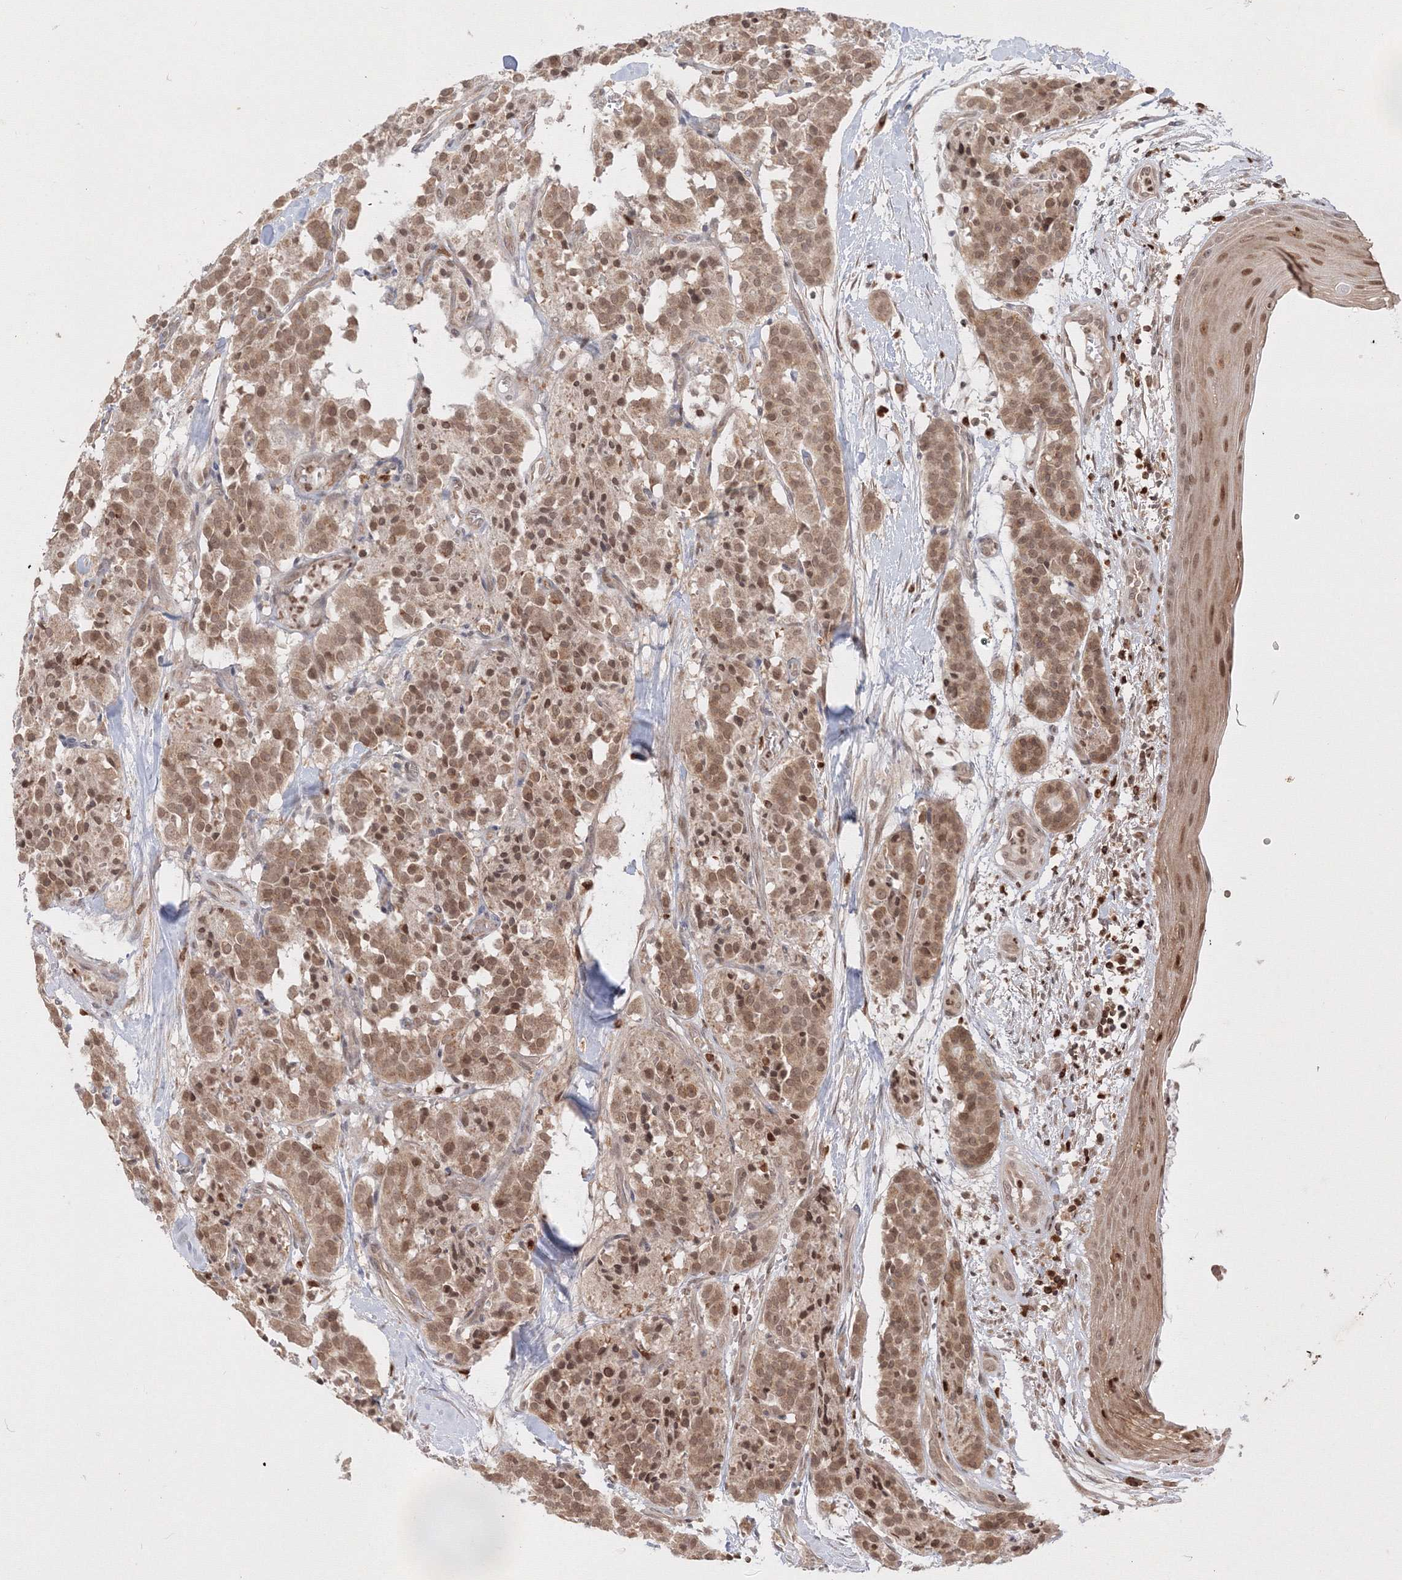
{"staining": {"intensity": "moderate", "quantity": ">75%", "location": "cytoplasmic/membranous,nuclear"}, "tissue": "carcinoid", "cell_type": "Tumor cells", "image_type": "cancer", "snomed": [{"axis": "morphology", "description": "Carcinoid, malignant, NOS"}, {"axis": "topography", "description": "Lung"}], "caption": "The micrograph demonstrates staining of carcinoid, revealing moderate cytoplasmic/membranous and nuclear protein staining (brown color) within tumor cells.", "gene": "TMEM50B", "patient": {"sex": "male", "age": 30}}